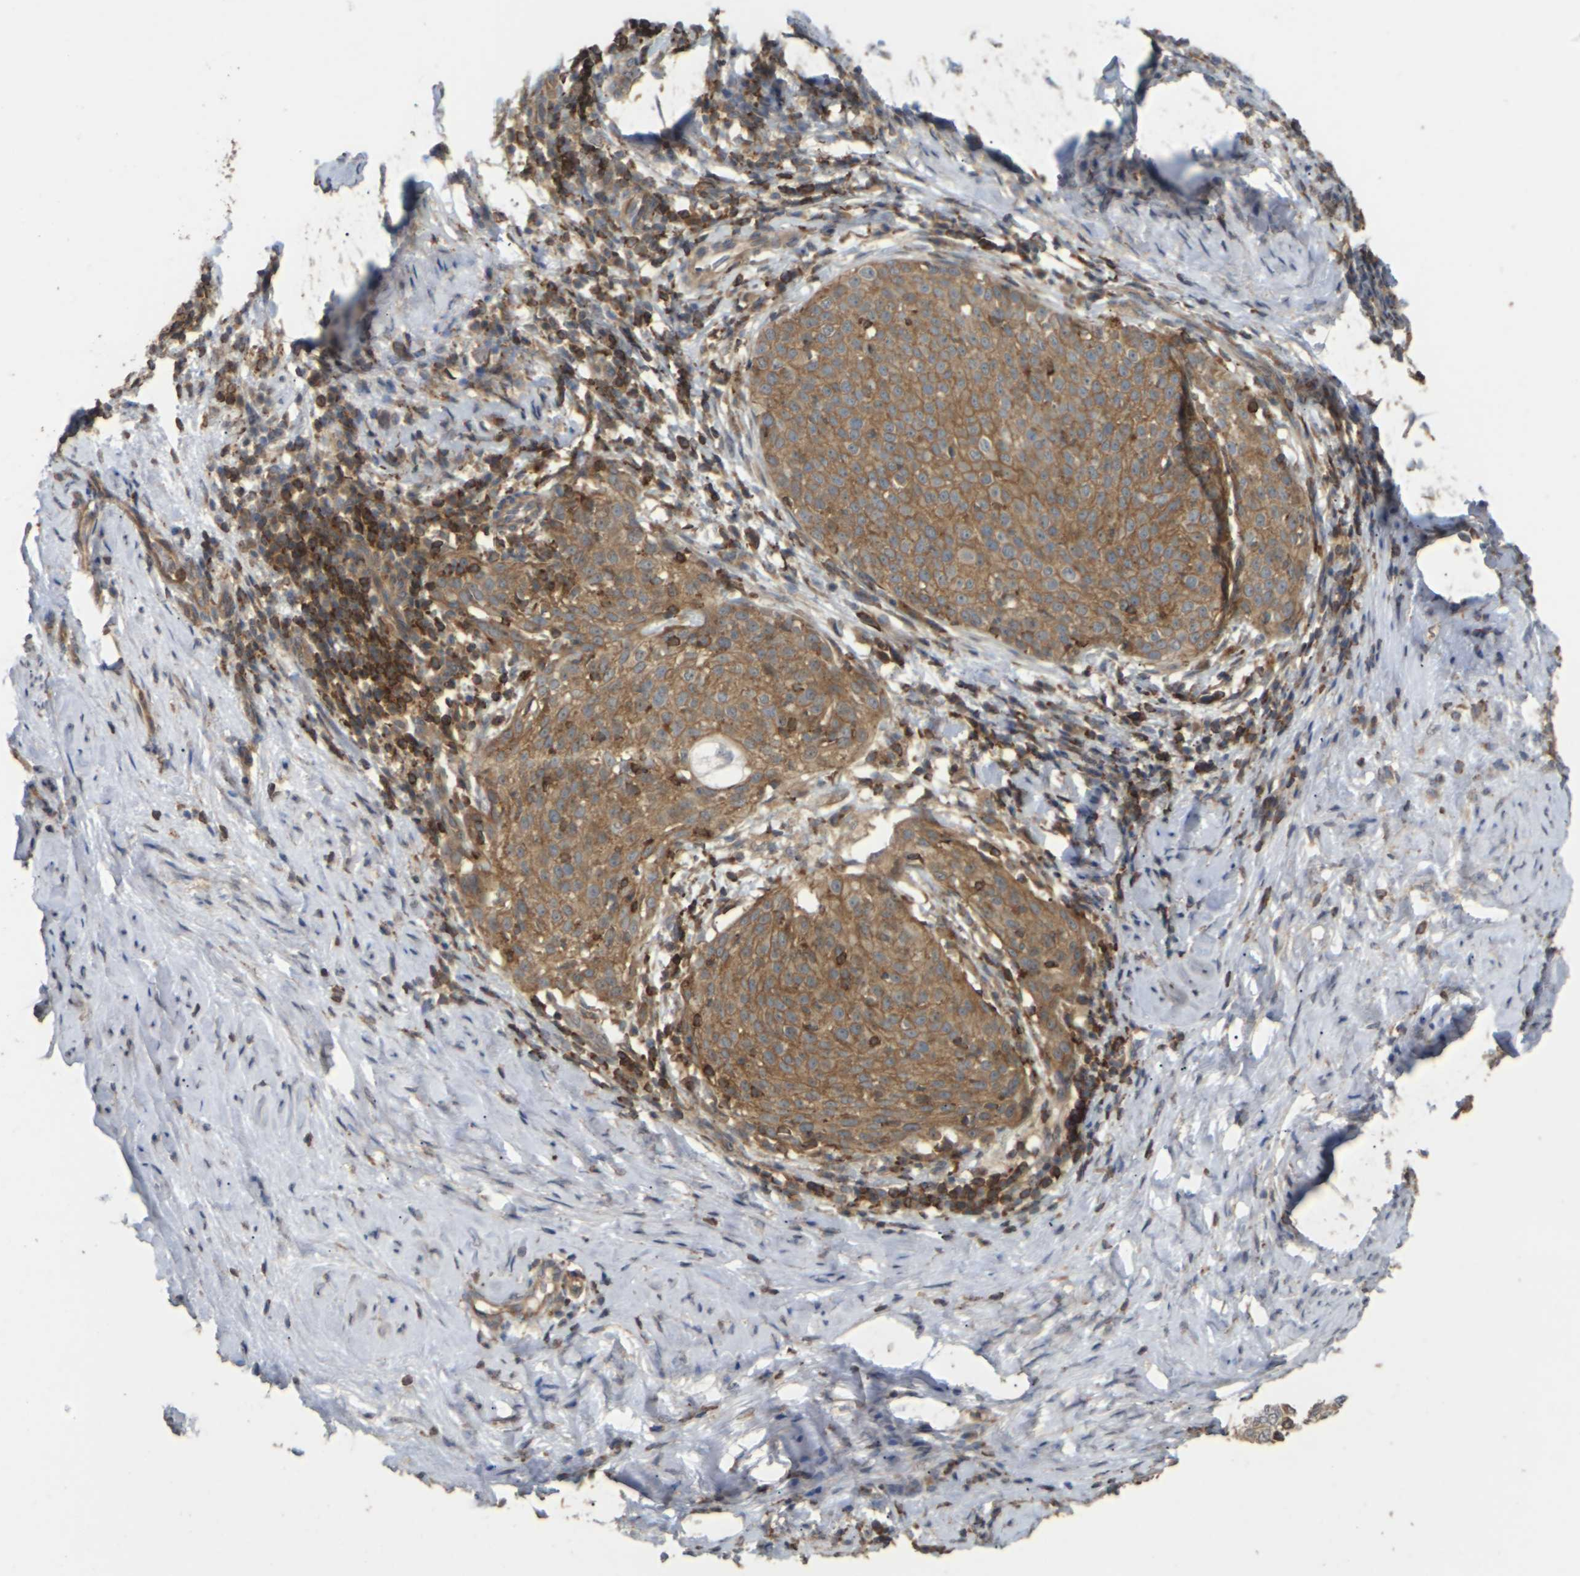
{"staining": {"intensity": "moderate", "quantity": ">75%", "location": "cytoplasmic/membranous"}, "tissue": "cervical cancer", "cell_type": "Tumor cells", "image_type": "cancer", "snomed": [{"axis": "morphology", "description": "Squamous cell carcinoma, NOS"}, {"axis": "topography", "description": "Cervix"}], "caption": "Immunohistochemistry (IHC) (DAB (3,3'-diaminobenzidine)) staining of human cervical cancer reveals moderate cytoplasmic/membranous protein expression in approximately >75% of tumor cells.", "gene": "KSR1", "patient": {"sex": "female", "age": 51}}